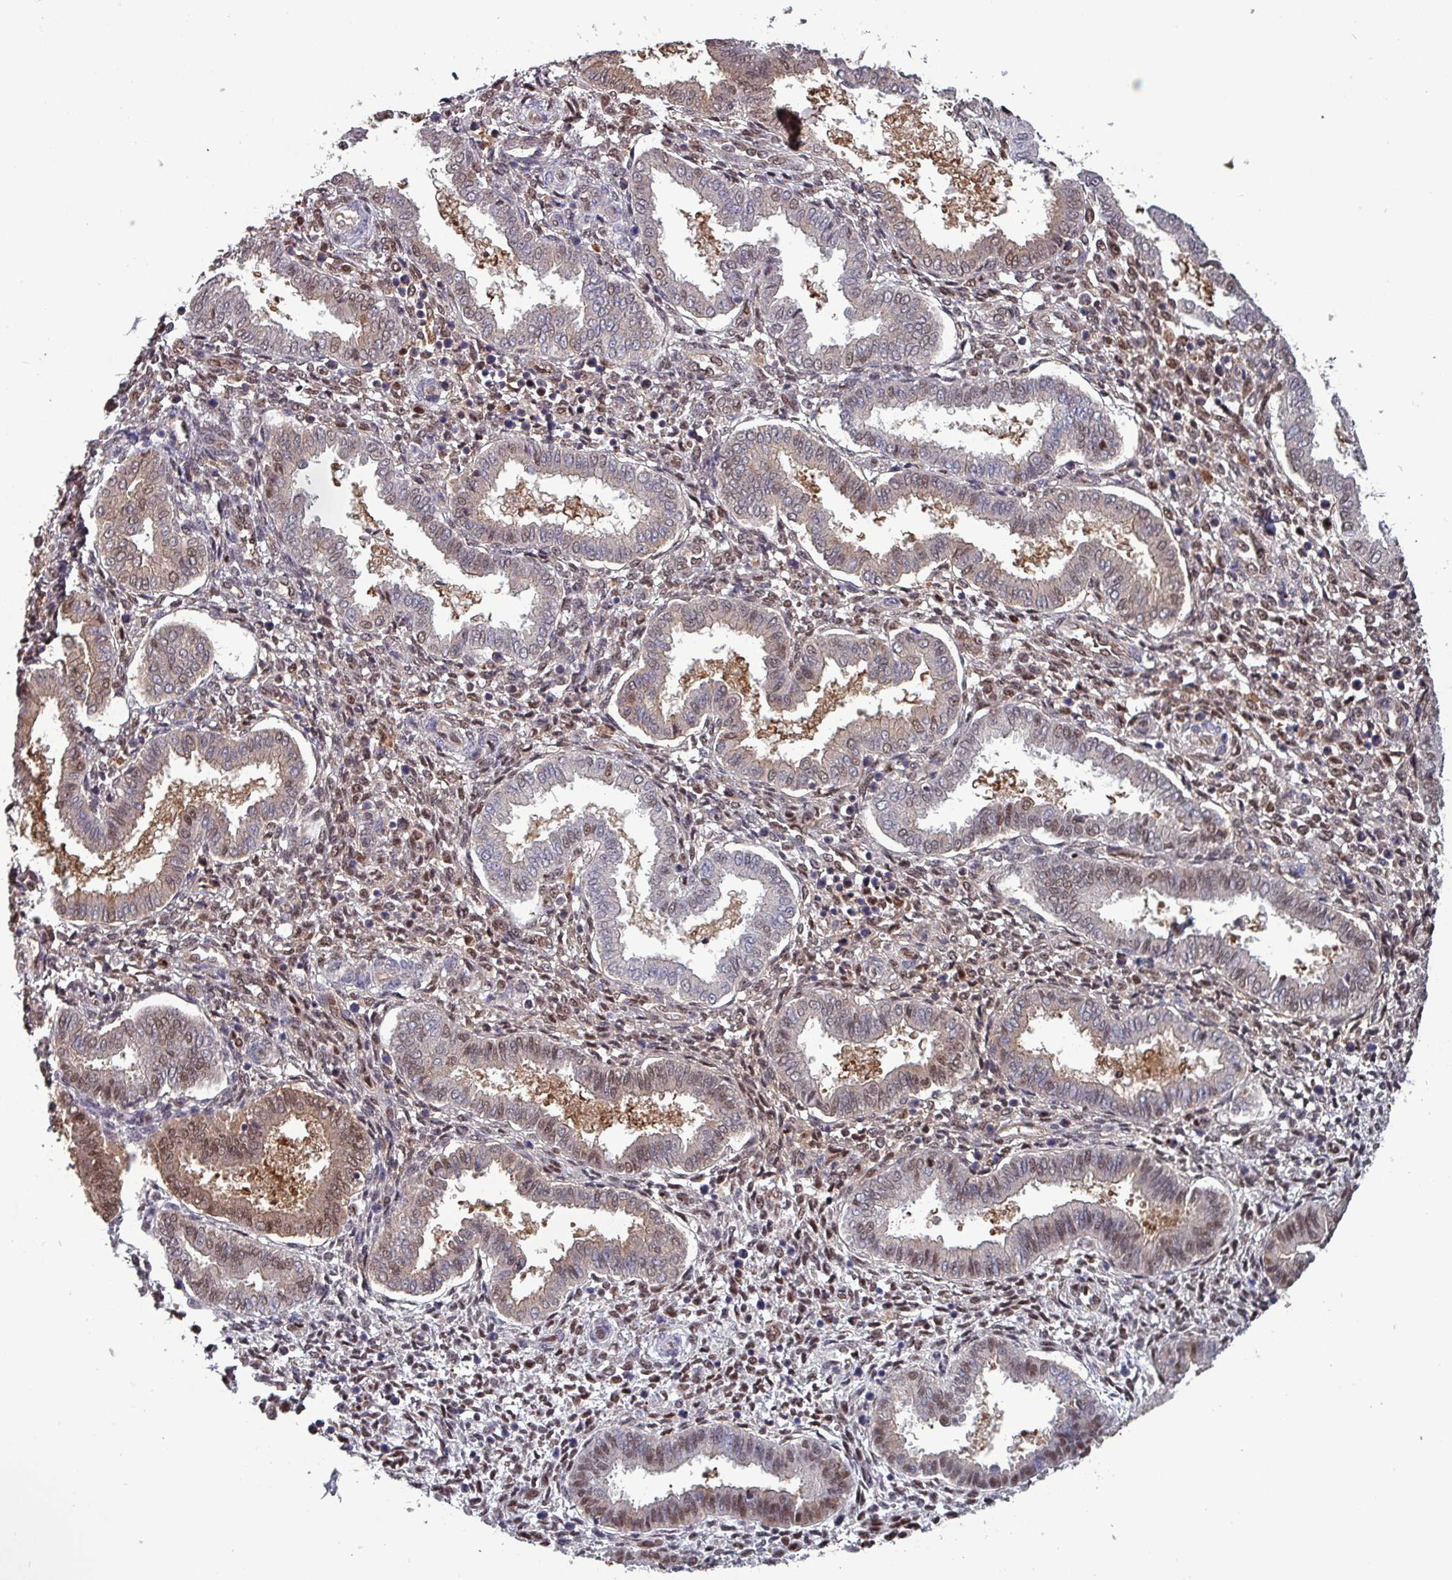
{"staining": {"intensity": "moderate", "quantity": "<25%", "location": "cytoplasmic/membranous,nuclear"}, "tissue": "endometrium", "cell_type": "Cells in endometrial stroma", "image_type": "normal", "snomed": [{"axis": "morphology", "description": "Normal tissue, NOS"}, {"axis": "topography", "description": "Endometrium"}], "caption": "An immunohistochemistry image of normal tissue is shown. Protein staining in brown highlights moderate cytoplasmic/membranous,nuclear positivity in endometrium within cells in endometrial stroma.", "gene": "PSMB8", "patient": {"sex": "female", "age": 24}}